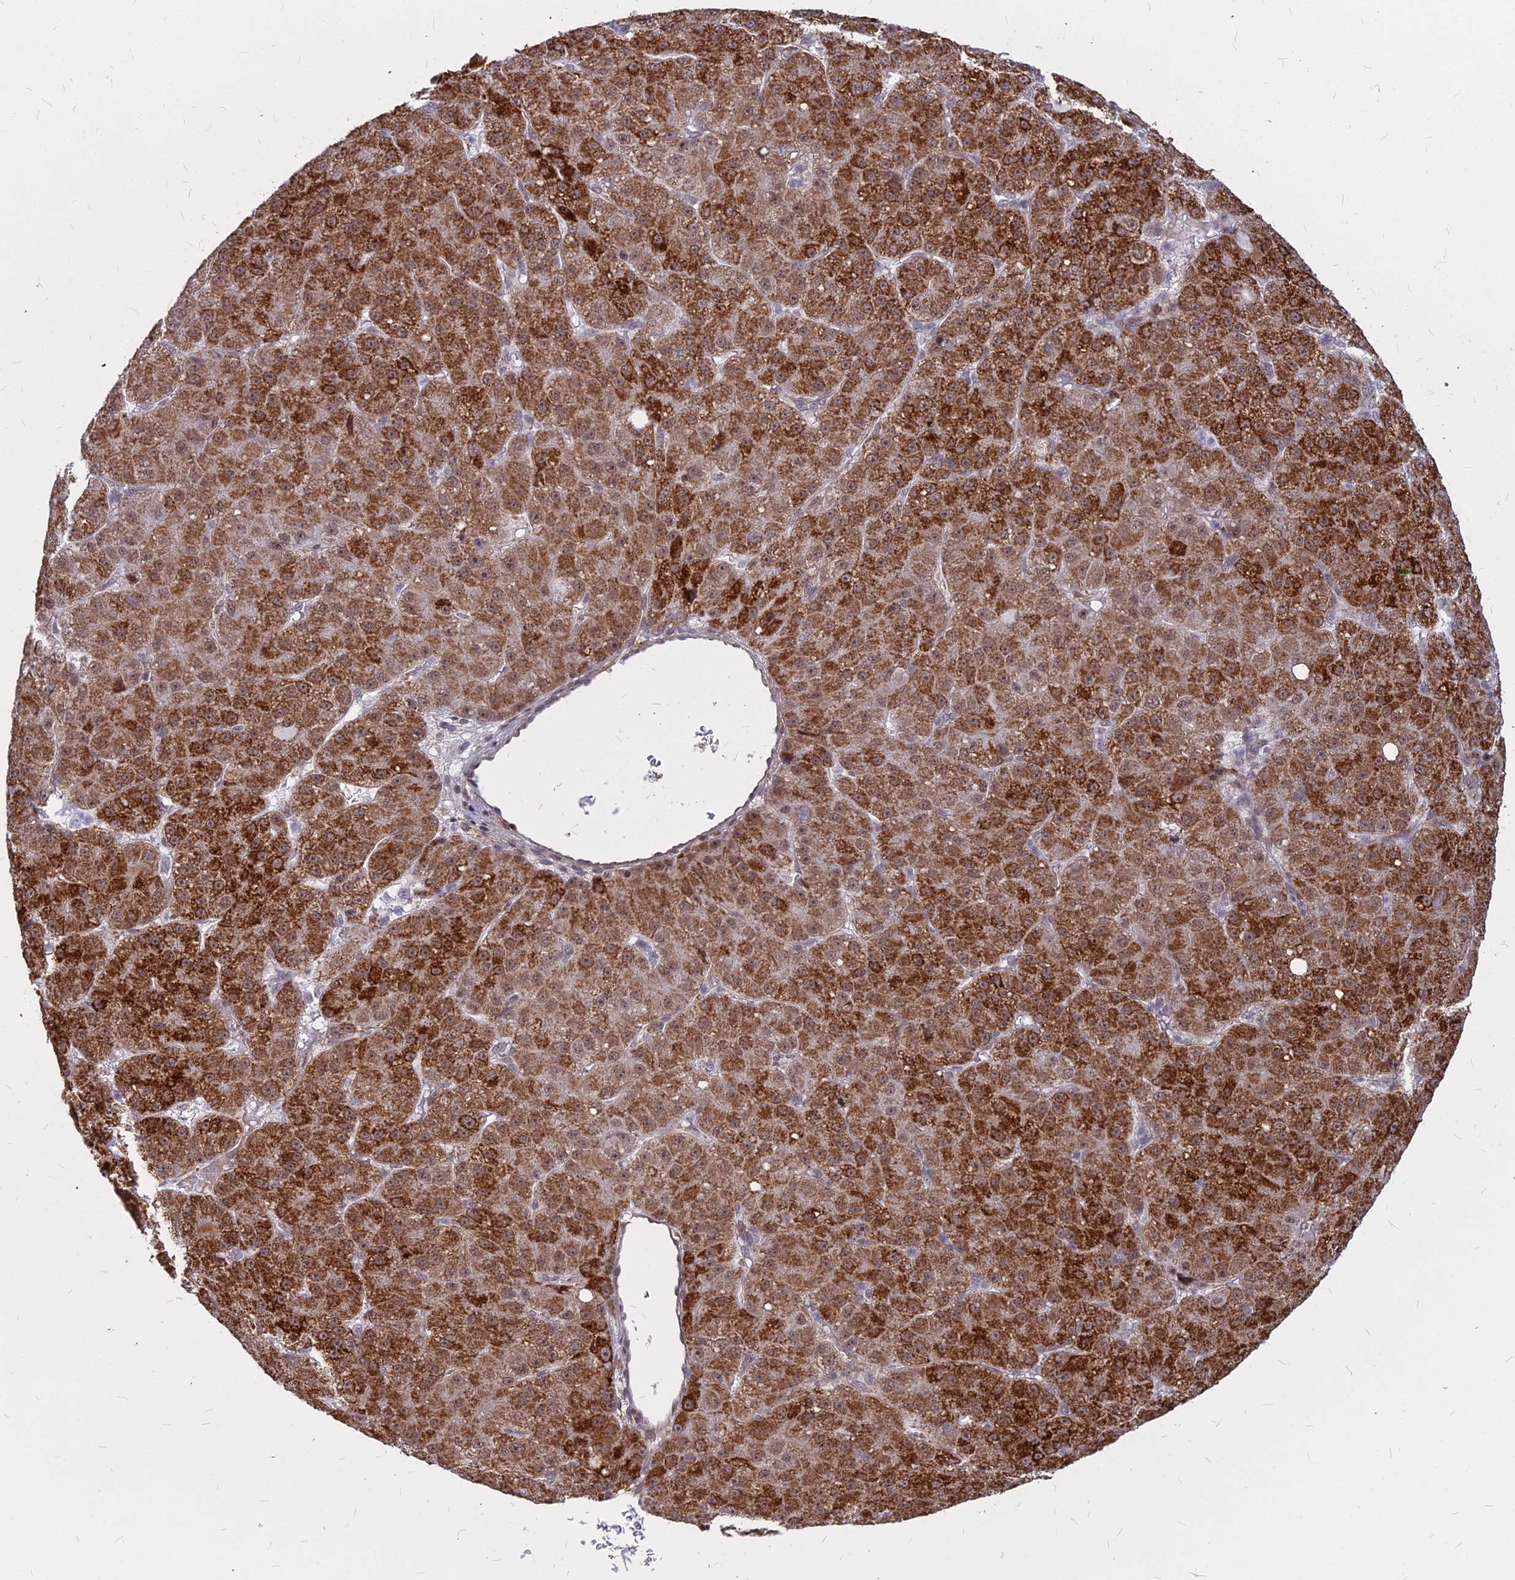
{"staining": {"intensity": "strong", "quantity": ">75%", "location": "cytoplasmic/membranous,nuclear"}, "tissue": "liver cancer", "cell_type": "Tumor cells", "image_type": "cancer", "snomed": [{"axis": "morphology", "description": "Carcinoma, Hepatocellular, NOS"}, {"axis": "topography", "description": "Liver"}], "caption": "Liver cancer (hepatocellular carcinoma) was stained to show a protein in brown. There is high levels of strong cytoplasmic/membranous and nuclear staining in about >75% of tumor cells.", "gene": "ALG10", "patient": {"sex": "male", "age": 67}}